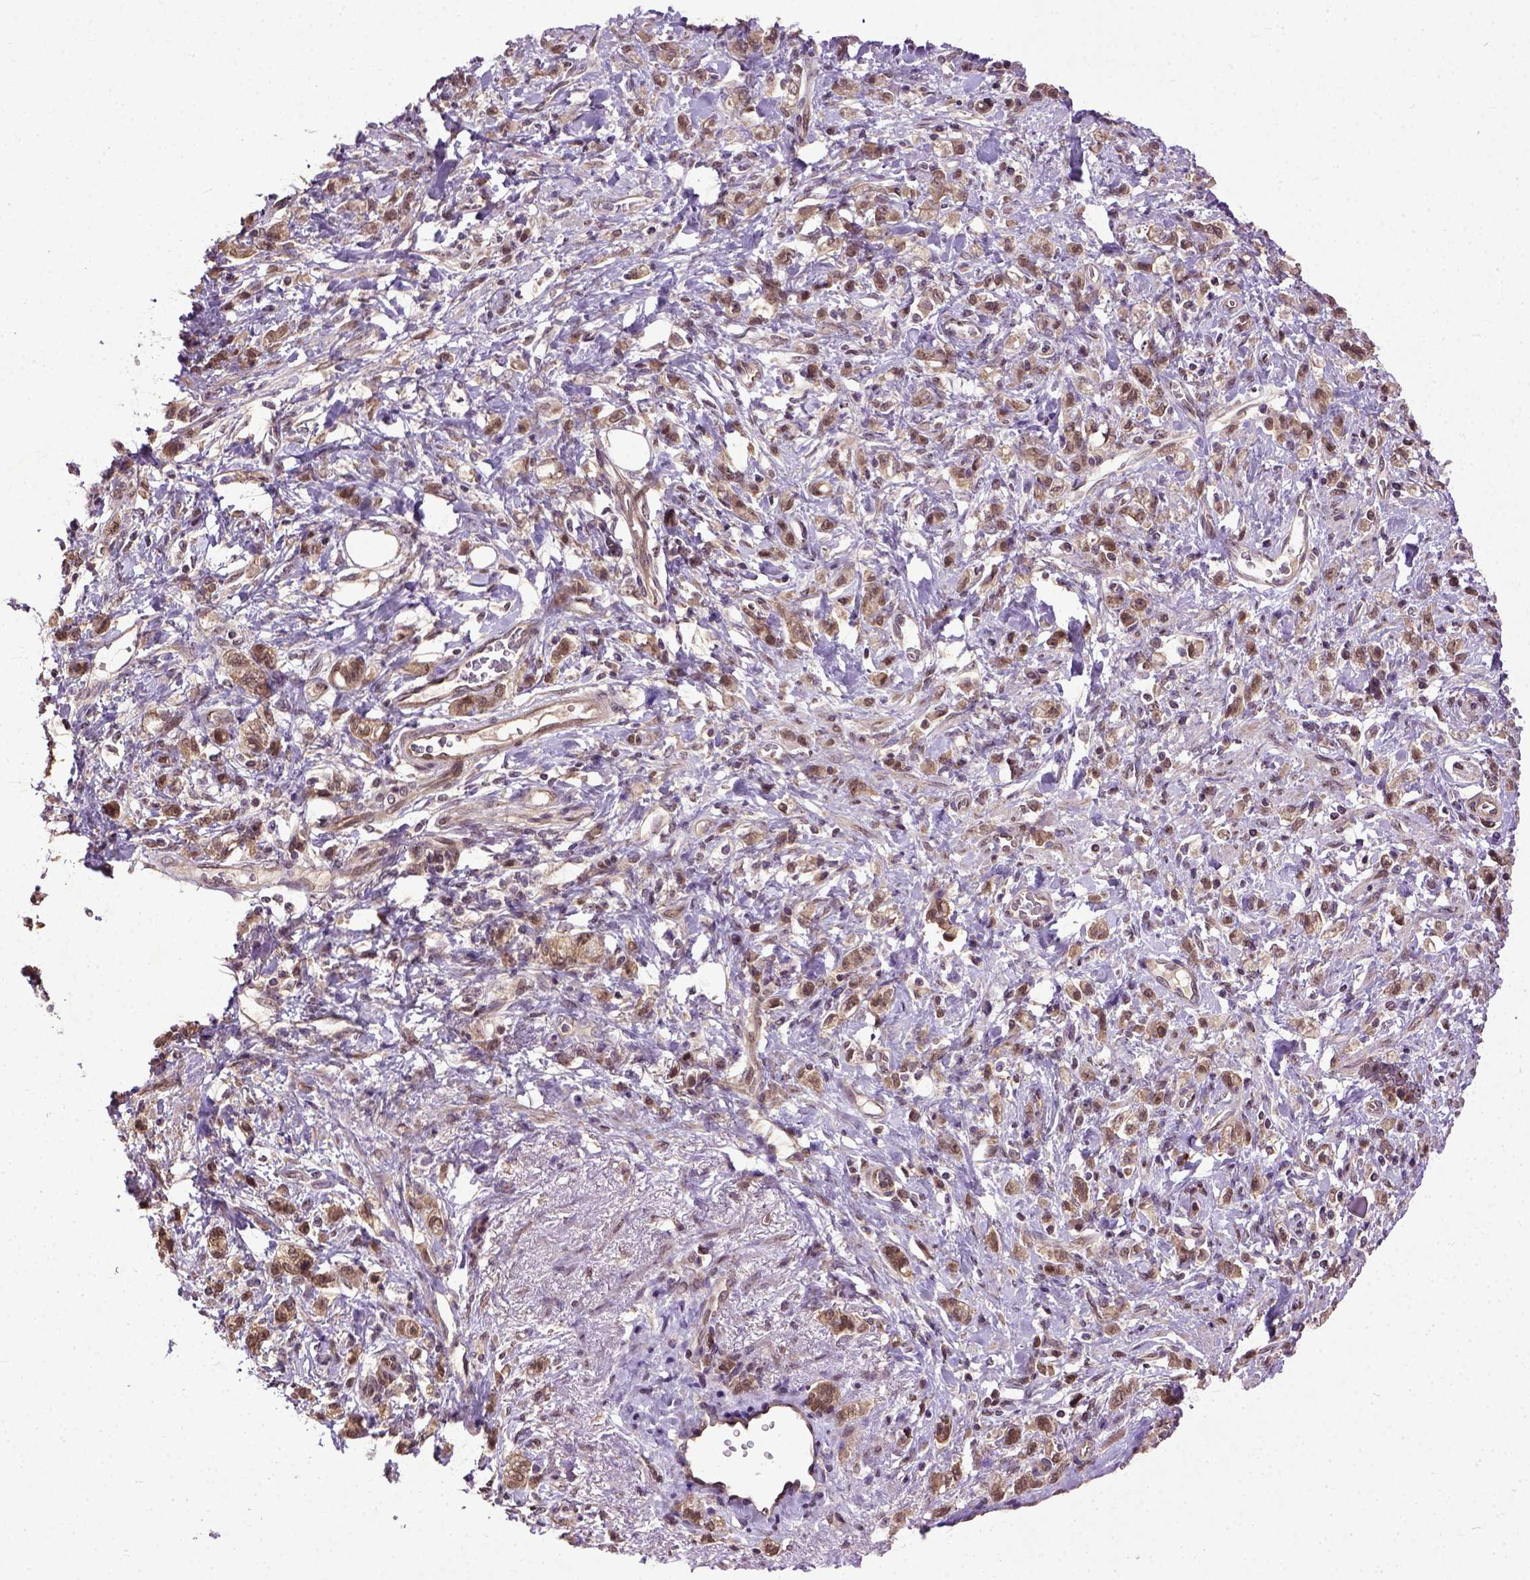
{"staining": {"intensity": "moderate", "quantity": ">75%", "location": "cytoplasmic/membranous,nuclear"}, "tissue": "stomach cancer", "cell_type": "Tumor cells", "image_type": "cancer", "snomed": [{"axis": "morphology", "description": "Adenocarcinoma, NOS"}, {"axis": "topography", "description": "Stomach"}], "caption": "Immunohistochemistry (IHC) staining of adenocarcinoma (stomach), which demonstrates medium levels of moderate cytoplasmic/membranous and nuclear positivity in approximately >75% of tumor cells indicating moderate cytoplasmic/membranous and nuclear protein positivity. The staining was performed using DAB (brown) for protein detection and nuclei were counterstained in hematoxylin (blue).", "gene": "UBA3", "patient": {"sex": "male", "age": 77}}